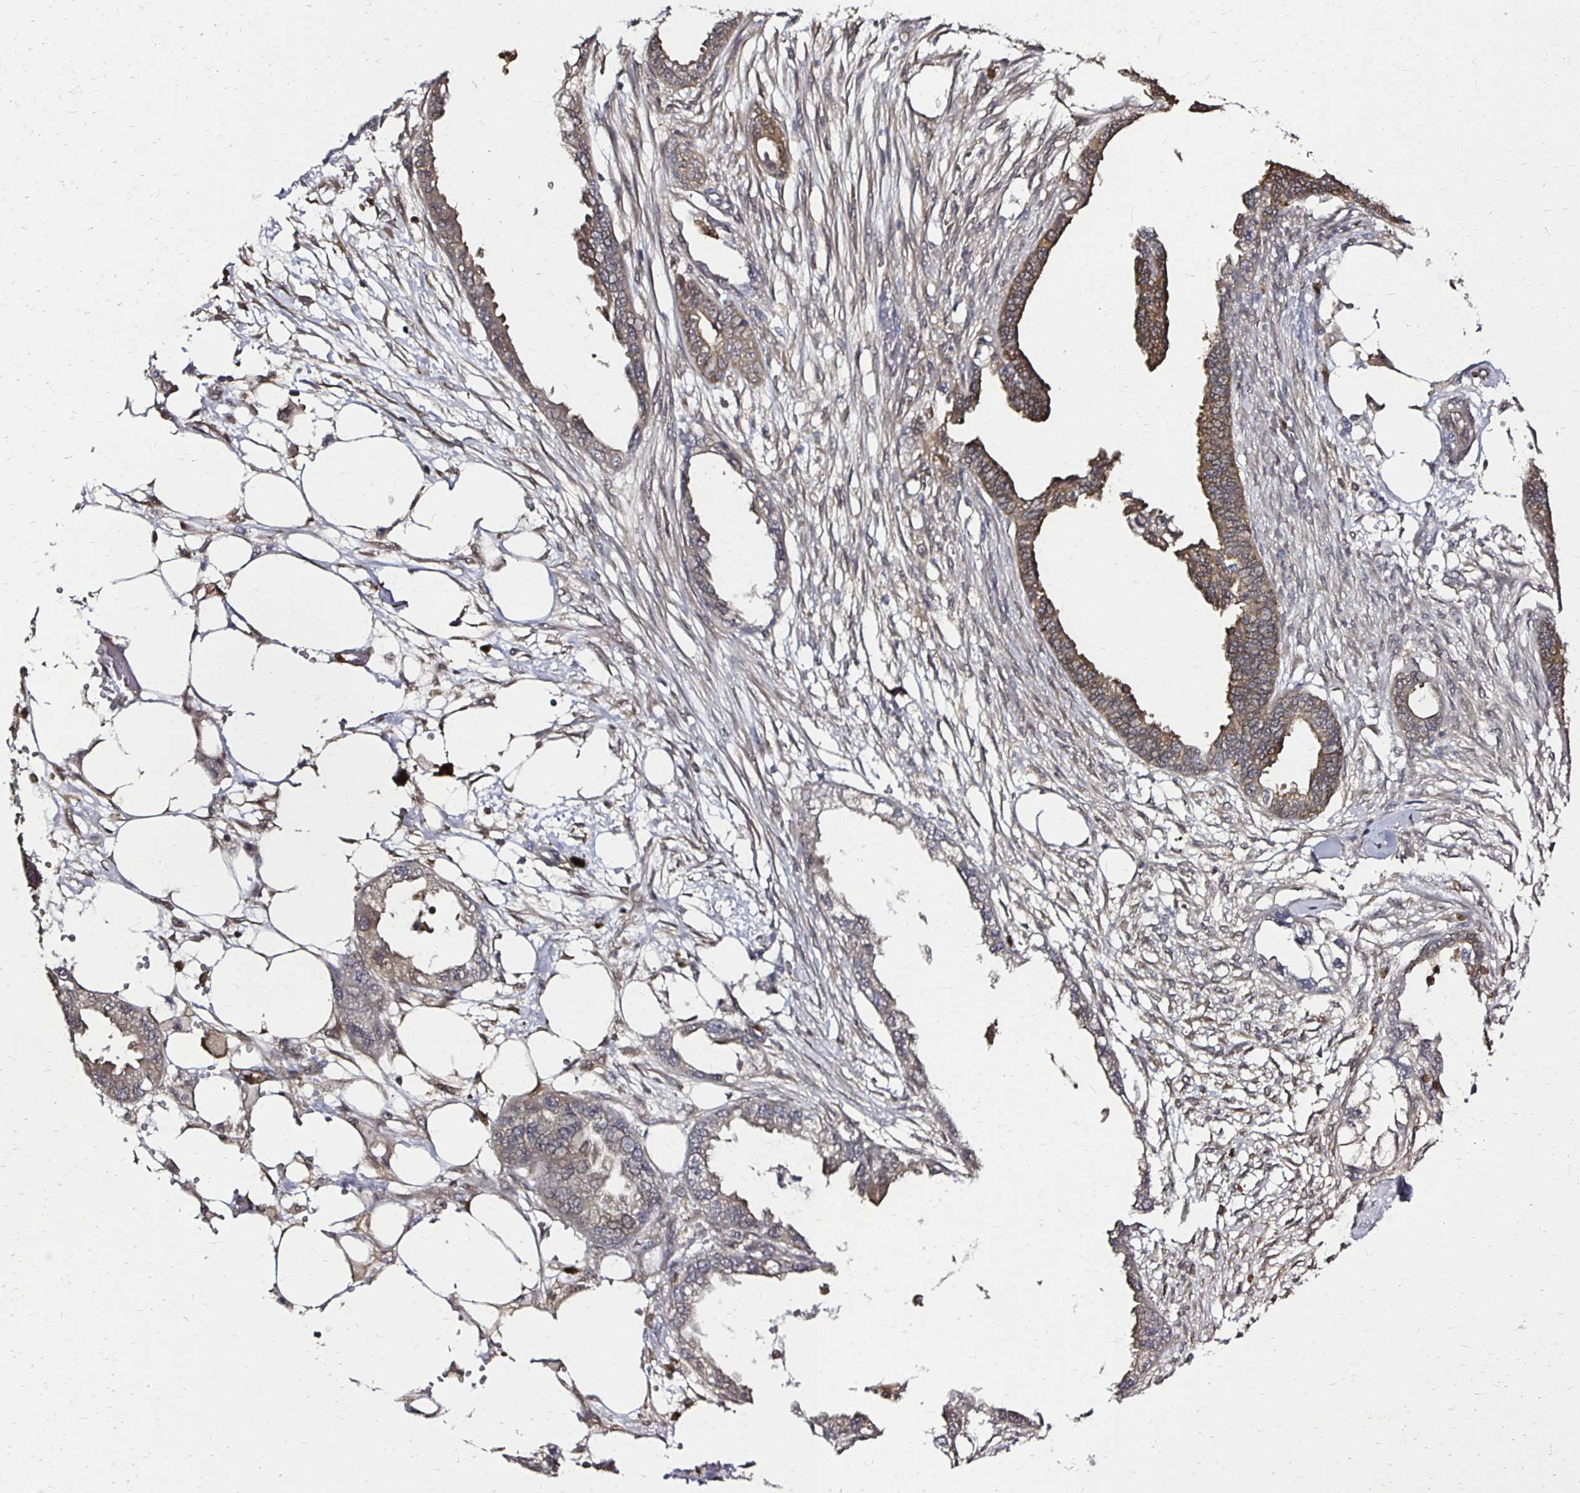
{"staining": {"intensity": "weak", "quantity": "25%-75%", "location": "cytoplasmic/membranous"}, "tissue": "endometrial cancer", "cell_type": "Tumor cells", "image_type": "cancer", "snomed": [{"axis": "morphology", "description": "Adenocarcinoma, NOS"}, {"axis": "morphology", "description": "Adenocarcinoma, metastatic, NOS"}, {"axis": "topography", "description": "Adipose tissue"}, {"axis": "topography", "description": "Endometrium"}], "caption": "Tumor cells exhibit weak cytoplasmic/membranous staining in approximately 25%-75% of cells in endometrial cancer (adenocarcinoma). (DAB (3,3'-diaminobenzidine) IHC with brightfield microscopy, high magnification).", "gene": "TXN", "patient": {"sex": "female", "age": 67}}